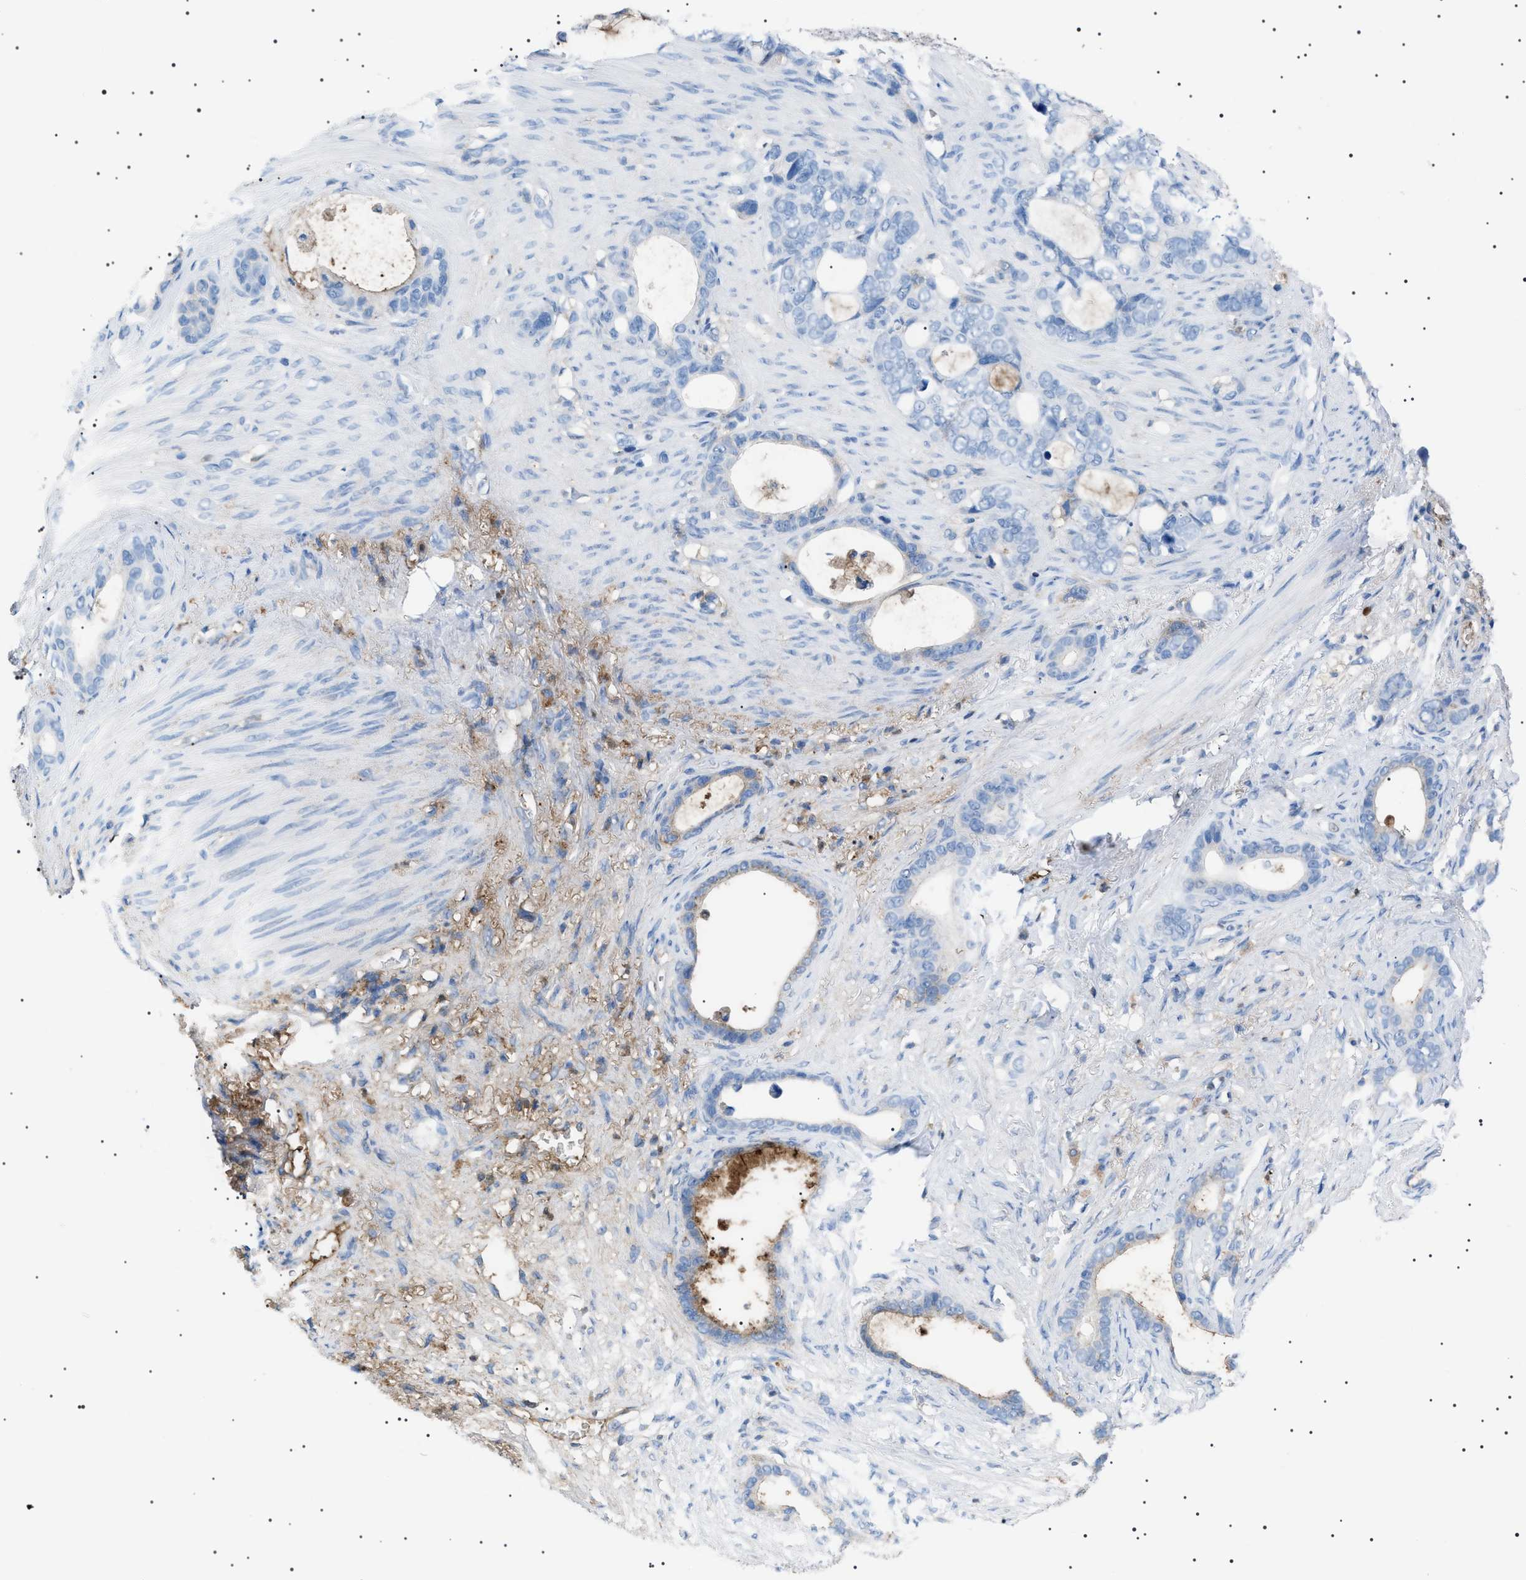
{"staining": {"intensity": "negative", "quantity": "none", "location": "none"}, "tissue": "stomach cancer", "cell_type": "Tumor cells", "image_type": "cancer", "snomed": [{"axis": "morphology", "description": "Adenocarcinoma, NOS"}, {"axis": "topography", "description": "Stomach"}], "caption": "The image demonstrates no staining of tumor cells in adenocarcinoma (stomach).", "gene": "LPA", "patient": {"sex": "female", "age": 75}}